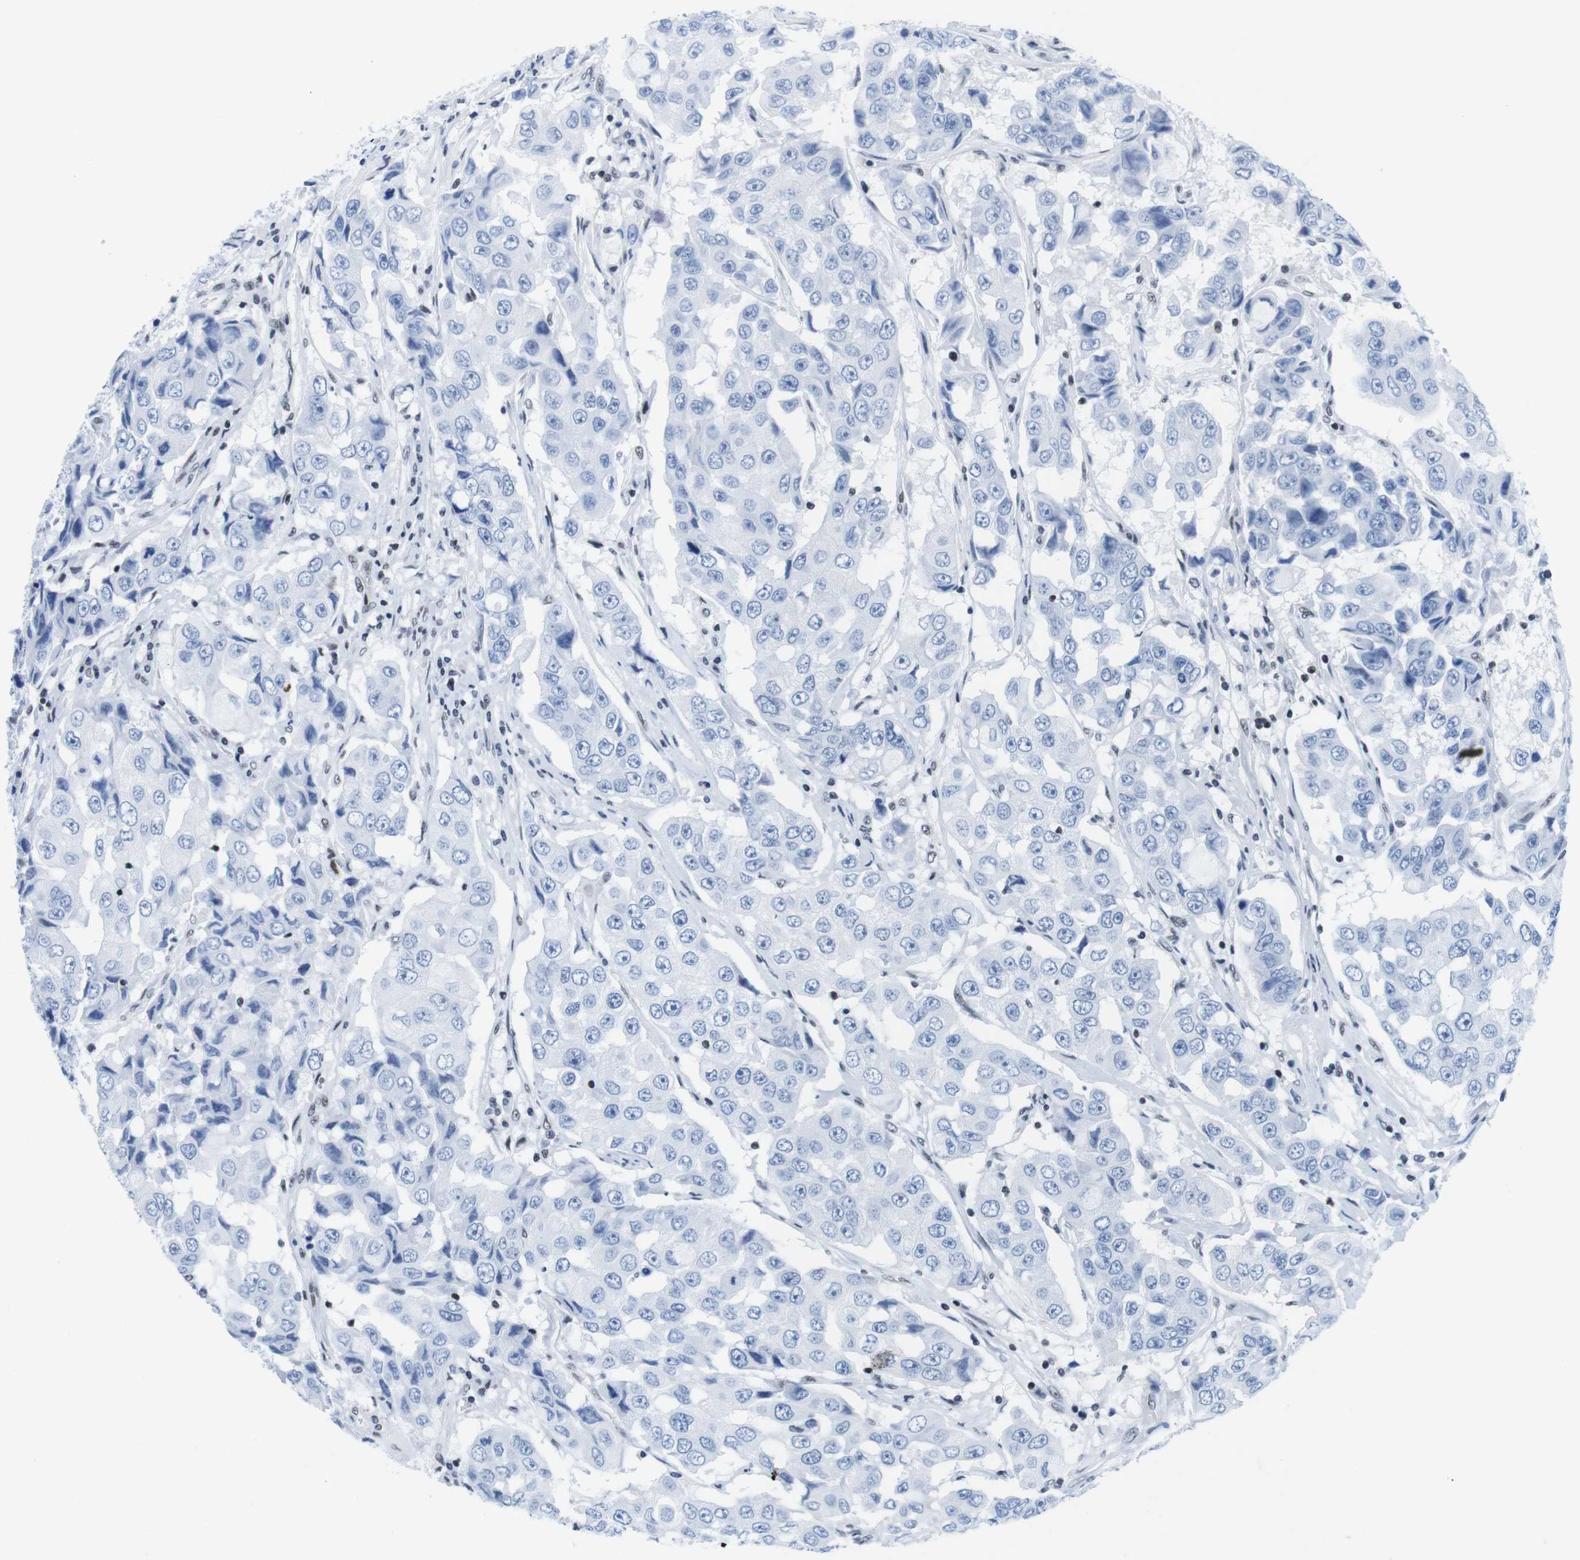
{"staining": {"intensity": "negative", "quantity": "none", "location": "none"}, "tissue": "breast cancer", "cell_type": "Tumor cells", "image_type": "cancer", "snomed": [{"axis": "morphology", "description": "Duct carcinoma"}, {"axis": "topography", "description": "Breast"}], "caption": "IHC of breast intraductal carcinoma exhibits no positivity in tumor cells. The staining is performed using DAB (3,3'-diaminobenzidine) brown chromogen with nuclei counter-stained in using hematoxylin.", "gene": "IFI16", "patient": {"sex": "female", "age": 27}}